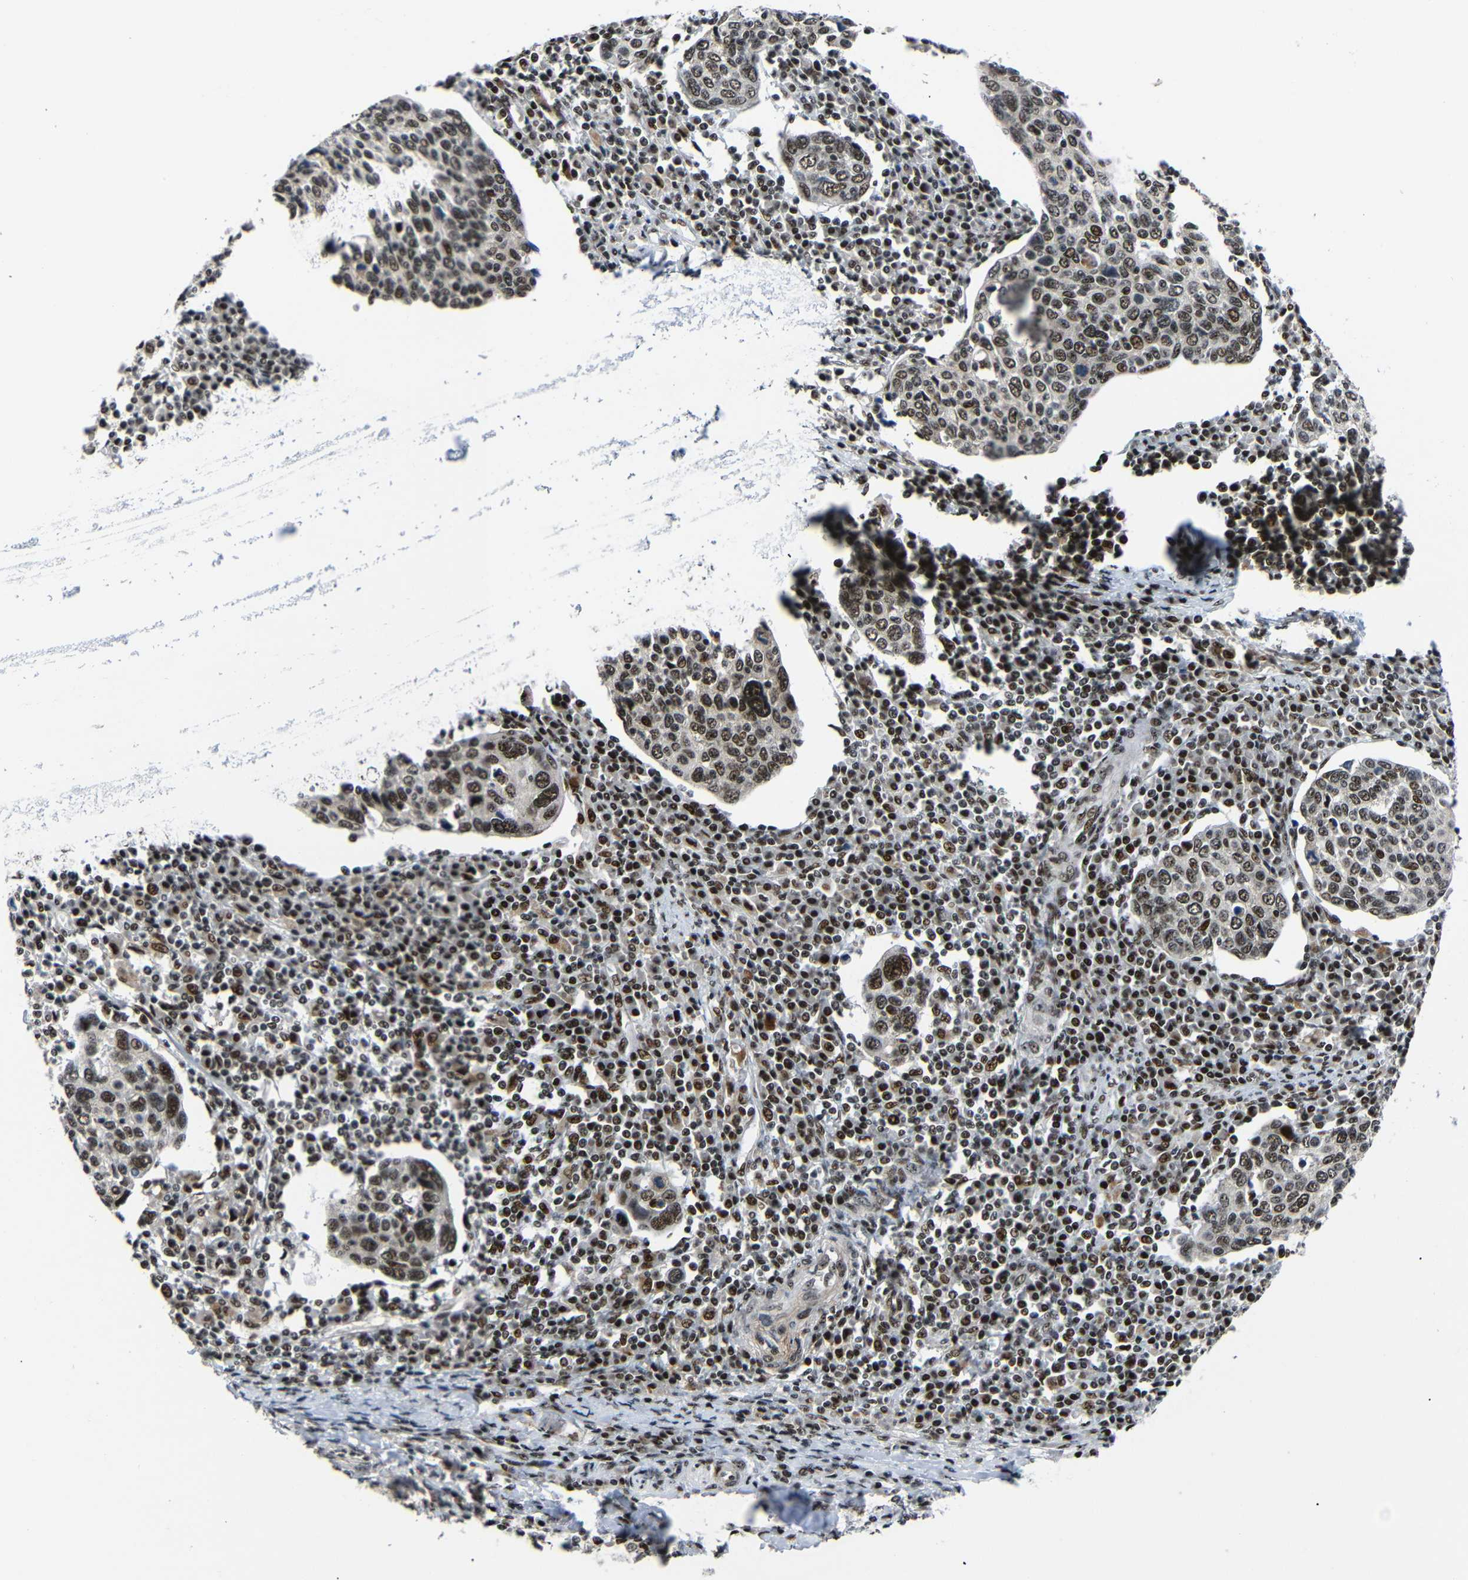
{"staining": {"intensity": "moderate", "quantity": ">75%", "location": "nuclear"}, "tissue": "cervical cancer", "cell_type": "Tumor cells", "image_type": "cancer", "snomed": [{"axis": "morphology", "description": "Squamous cell carcinoma, NOS"}, {"axis": "topography", "description": "Cervix"}], "caption": "Immunohistochemical staining of cervical squamous cell carcinoma displays moderate nuclear protein positivity in about >75% of tumor cells. (Brightfield microscopy of DAB IHC at high magnification).", "gene": "SETDB2", "patient": {"sex": "female", "age": 40}}